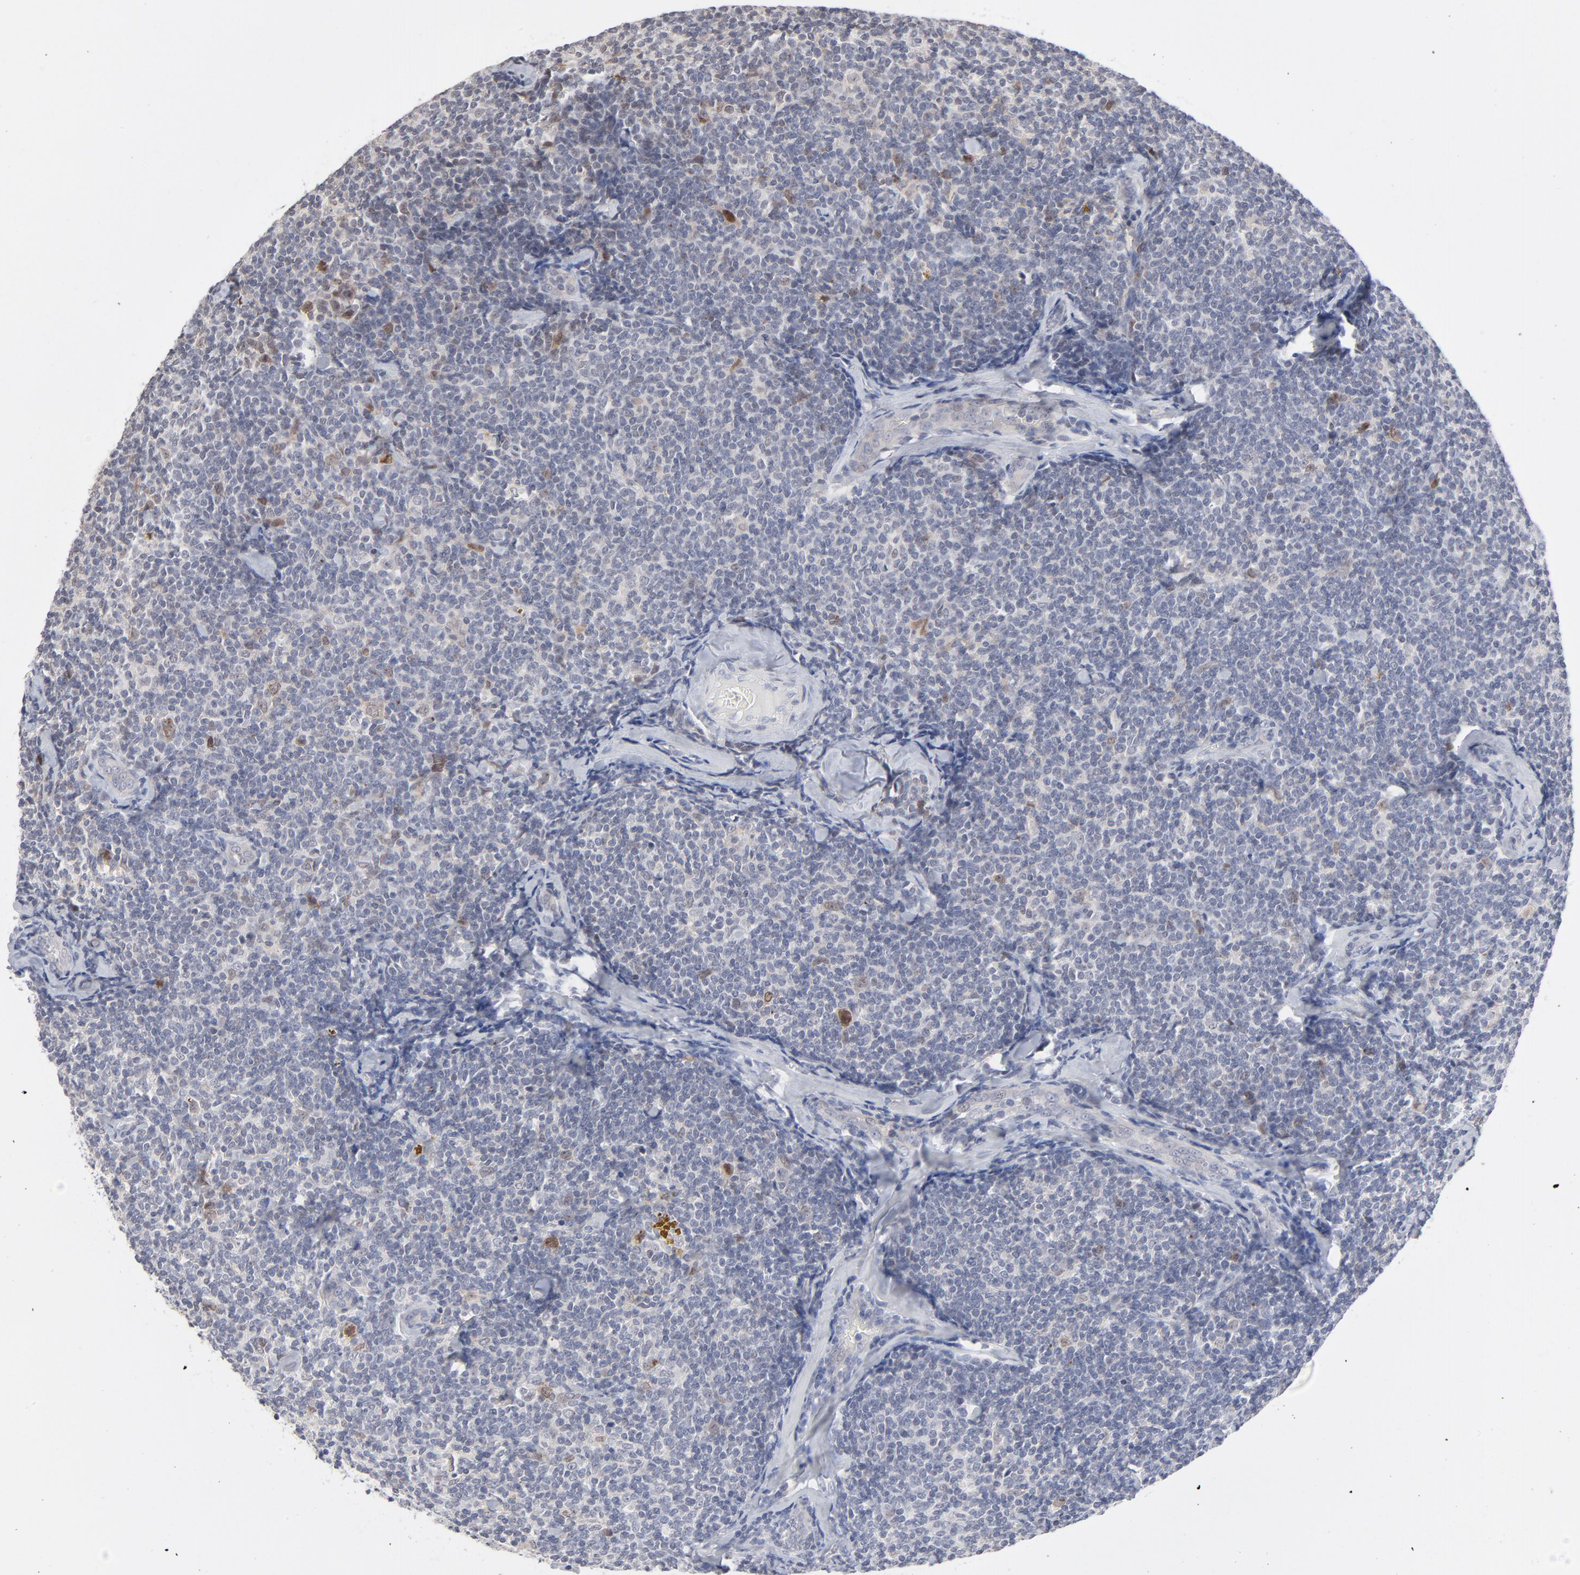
{"staining": {"intensity": "moderate", "quantity": "<25%", "location": "cytoplasmic/membranous"}, "tissue": "lymphoma", "cell_type": "Tumor cells", "image_type": "cancer", "snomed": [{"axis": "morphology", "description": "Malignant lymphoma, non-Hodgkin's type, Low grade"}, {"axis": "topography", "description": "Lymph node"}], "caption": "Moderate cytoplasmic/membranous expression is seen in about <25% of tumor cells in lymphoma. Ihc stains the protein in brown and the nuclei are stained blue.", "gene": "AURKA", "patient": {"sex": "female", "age": 56}}